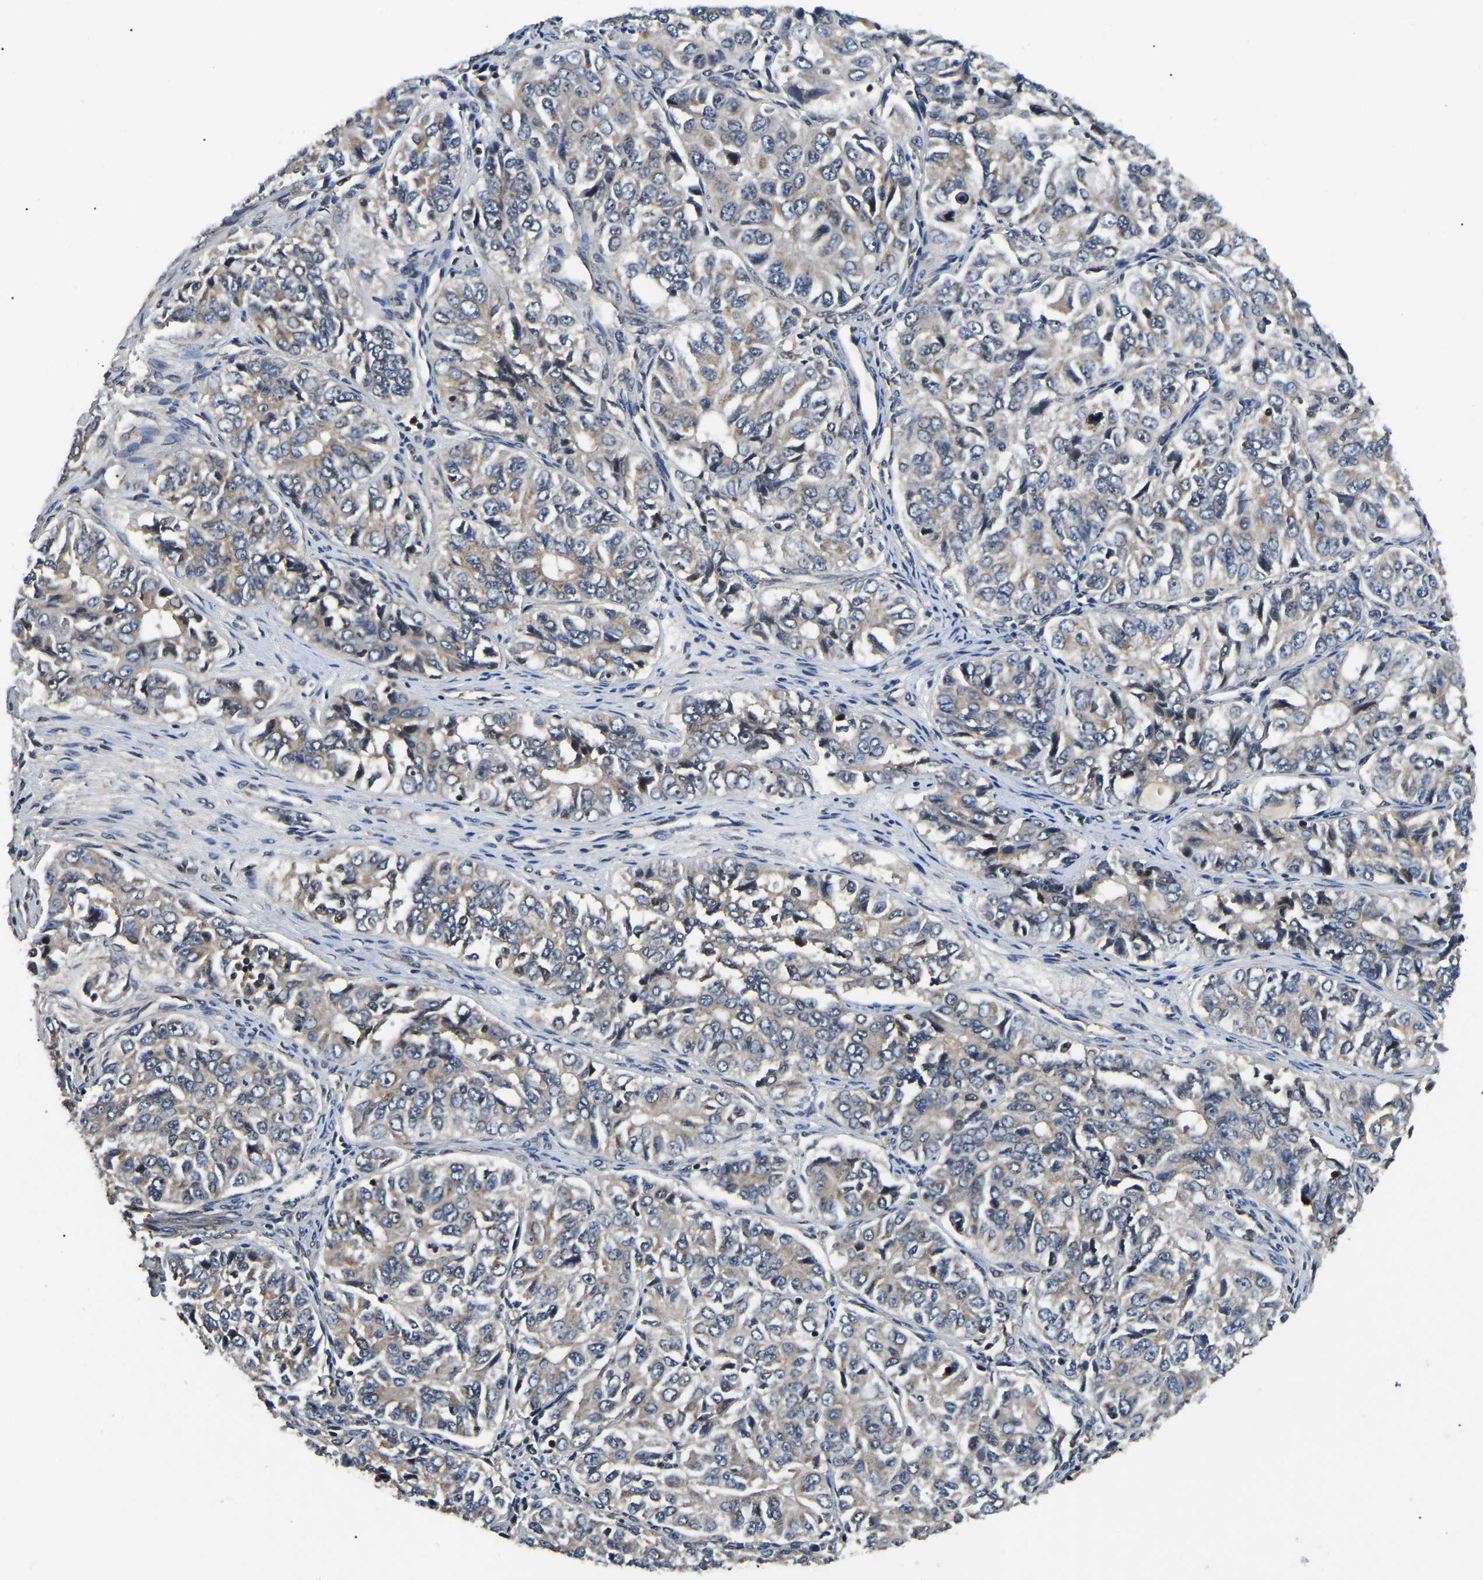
{"staining": {"intensity": "weak", "quantity": ">75%", "location": "cytoplasmic/membranous"}, "tissue": "ovarian cancer", "cell_type": "Tumor cells", "image_type": "cancer", "snomed": [{"axis": "morphology", "description": "Carcinoma, endometroid"}, {"axis": "topography", "description": "Ovary"}], "caption": "Ovarian cancer was stained to show a protein in brown. There is low levels of weak cytoplasmic/membranous positivity in about >75% of tumor cells. The staining was performed using DAB to visualize the protein expression in brown, while the nuclei were stained in blue with hematoxylin (Magnification: 20x).", "gene": "RBM28", "patient": {"sex": "female", "age": 51}}